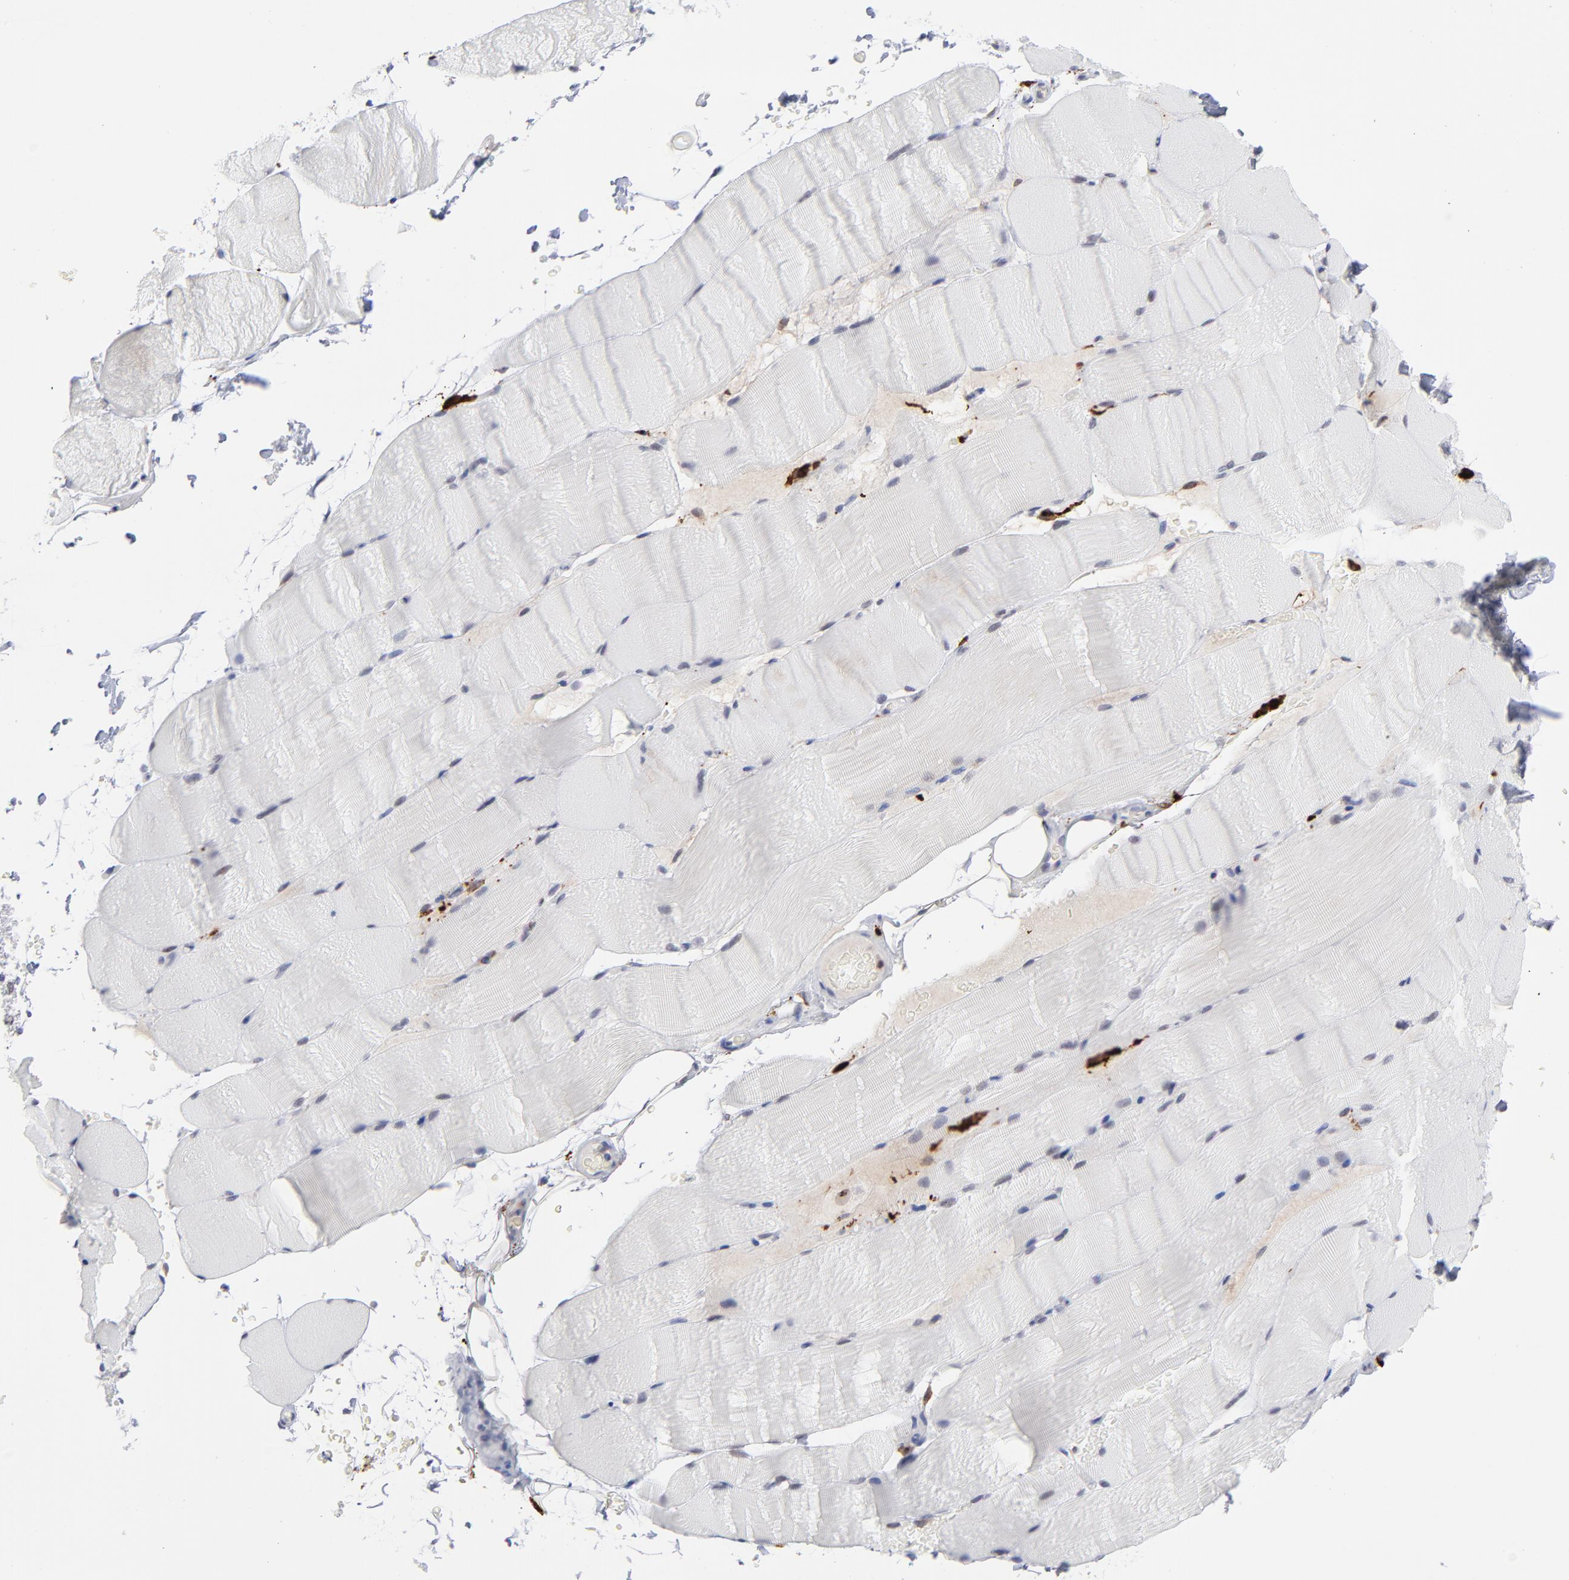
{"staining": {"intensity": "negative", "quantity": "none", "location": "none"}, "tissue": "skeletal muscle", "cell_type": "Myocytes", "image_type": "normal", "snomed": [{"axis": "morphology", "description": "Normal tissue, NOS"}, {"axis": "topography", "description": "Skeletal muscle"}], "caption": "Immunohistochemical staining of normal human skeletal muscle exhibits no significant positivity in myocytes. The staining is performed using DAB (3,3'-diaminobenzidine) brown chromogen with nuclei counter-stained in using hematoxylin.", "gene": "CCR2", "patient": {"sex": "female", "age": 37}}